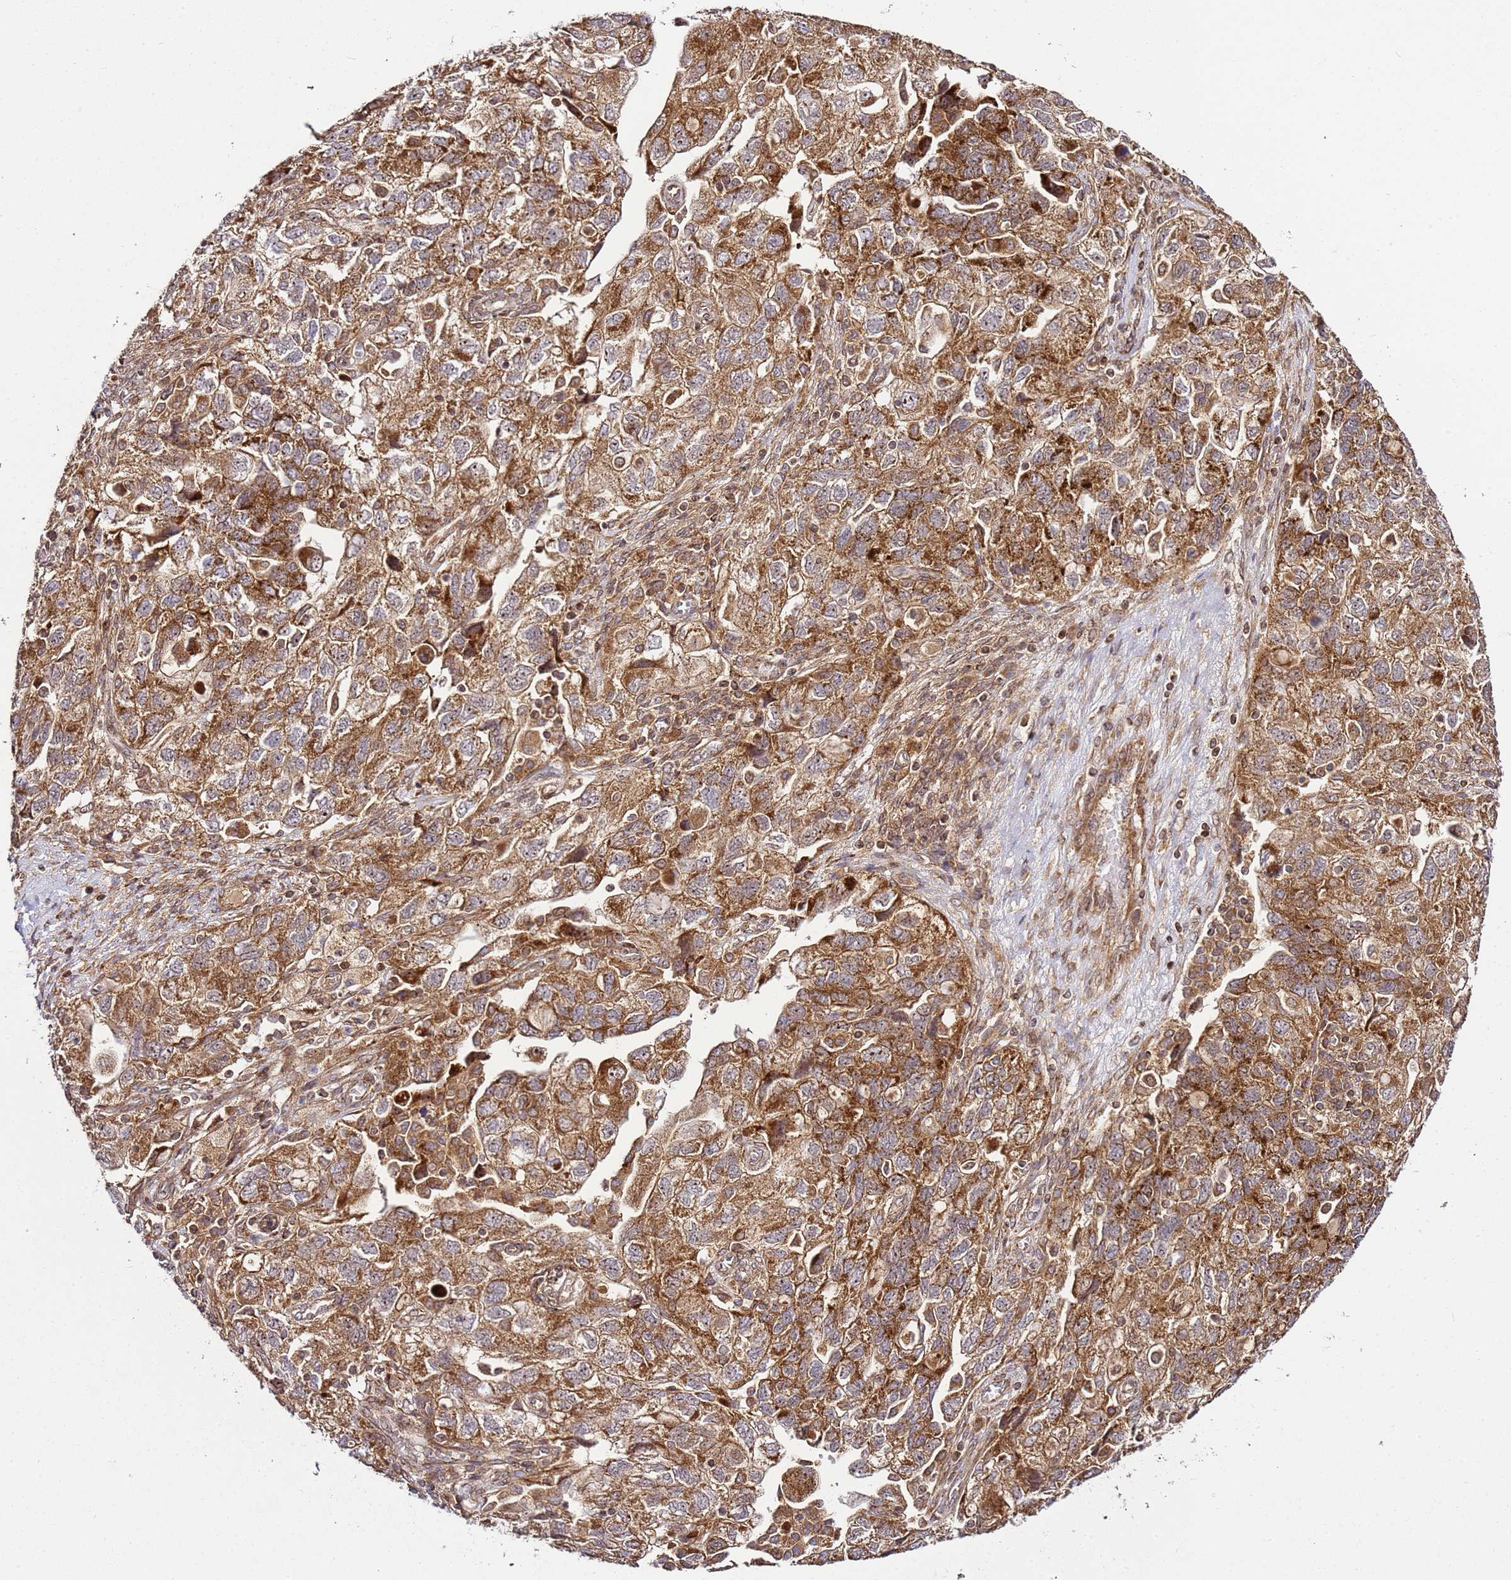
{"staining": {"intensity": "moderate", "quantity": ">75%", "location": "cytoplasmic/membranous"}, "tissue": "ovarian cancer", "cell_type": "Tumor cells", "image_type": "cancer", "snomed": [{"axis": "morphology", "description": "Carcinoma, NOS"}, {"axis": "morphology", "description": "Cystadenocarcinoma, serous, NOS"}, {"axis": "topography", "description": "Ovary"}], "caption": "DAB (3,3'-diaminobenzidine) immunohistochemical staining of serous cystadenocarcinoma (ovarian) reveals moderate cytoplasmic/membranous protein staining in approximately >75% of tumor cells.", "gene": "RASA3", "patient": {"sex": "female", "age": 69}}